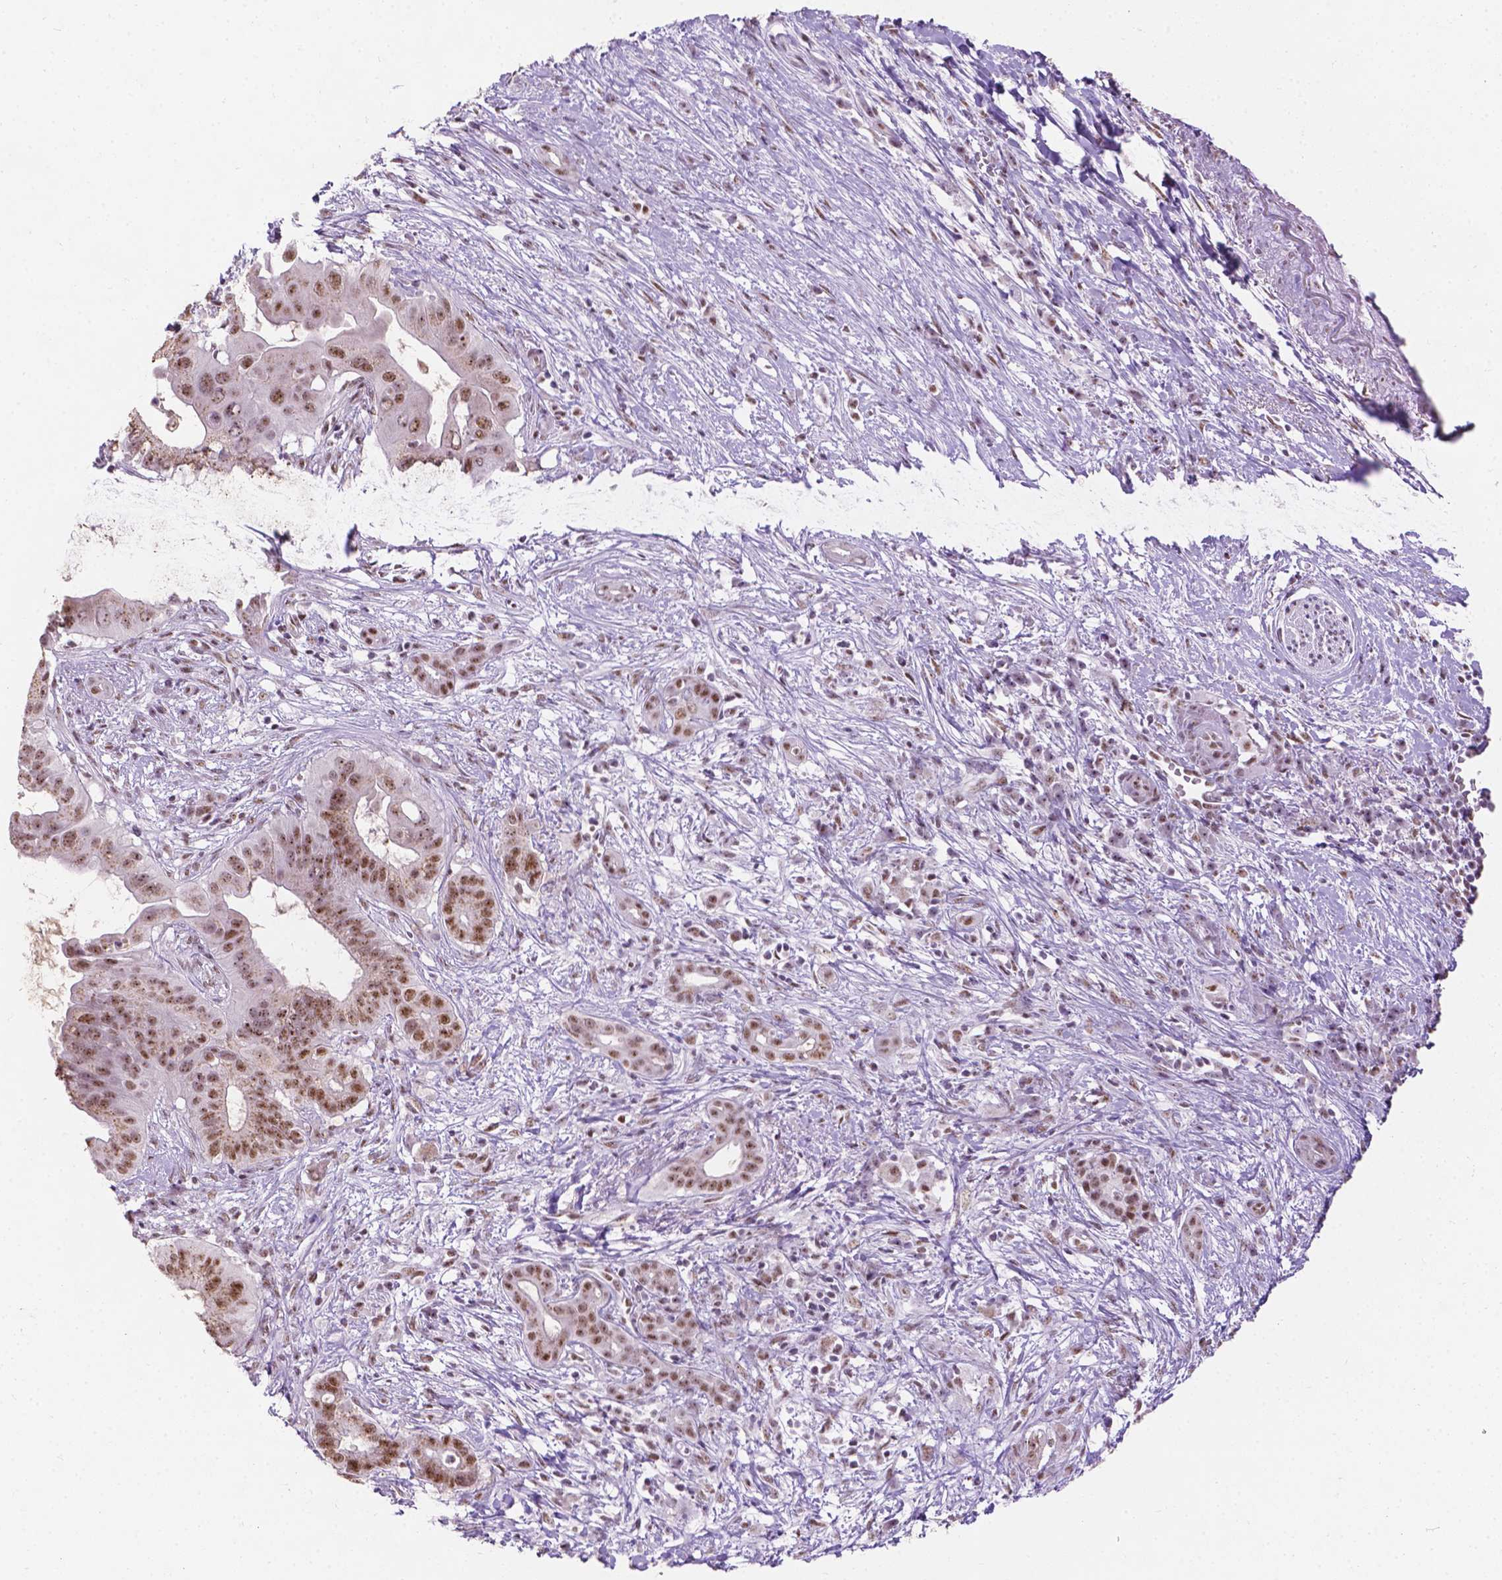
{"staining": {"intensity": "moderate", "quantity": ">75%", "location": "nuclear"}, "tissue": "pancreatic cancer", "cell_type": "Tumor cells", "image_type": "cancer", "snomed": [{"axis": "morphology", "description": "Adenocarcinoma, NOS"}, {"axis": "topography", "description": "Pancreas"}], "caption": "High-power microscopy captured an IHC image of pancreatic adenocarcinoma, revealing moderate nuclear positivity in about >75% of tumor cells.", "gene": "COIL", "patient": {"sex": "male", "age": 61}}